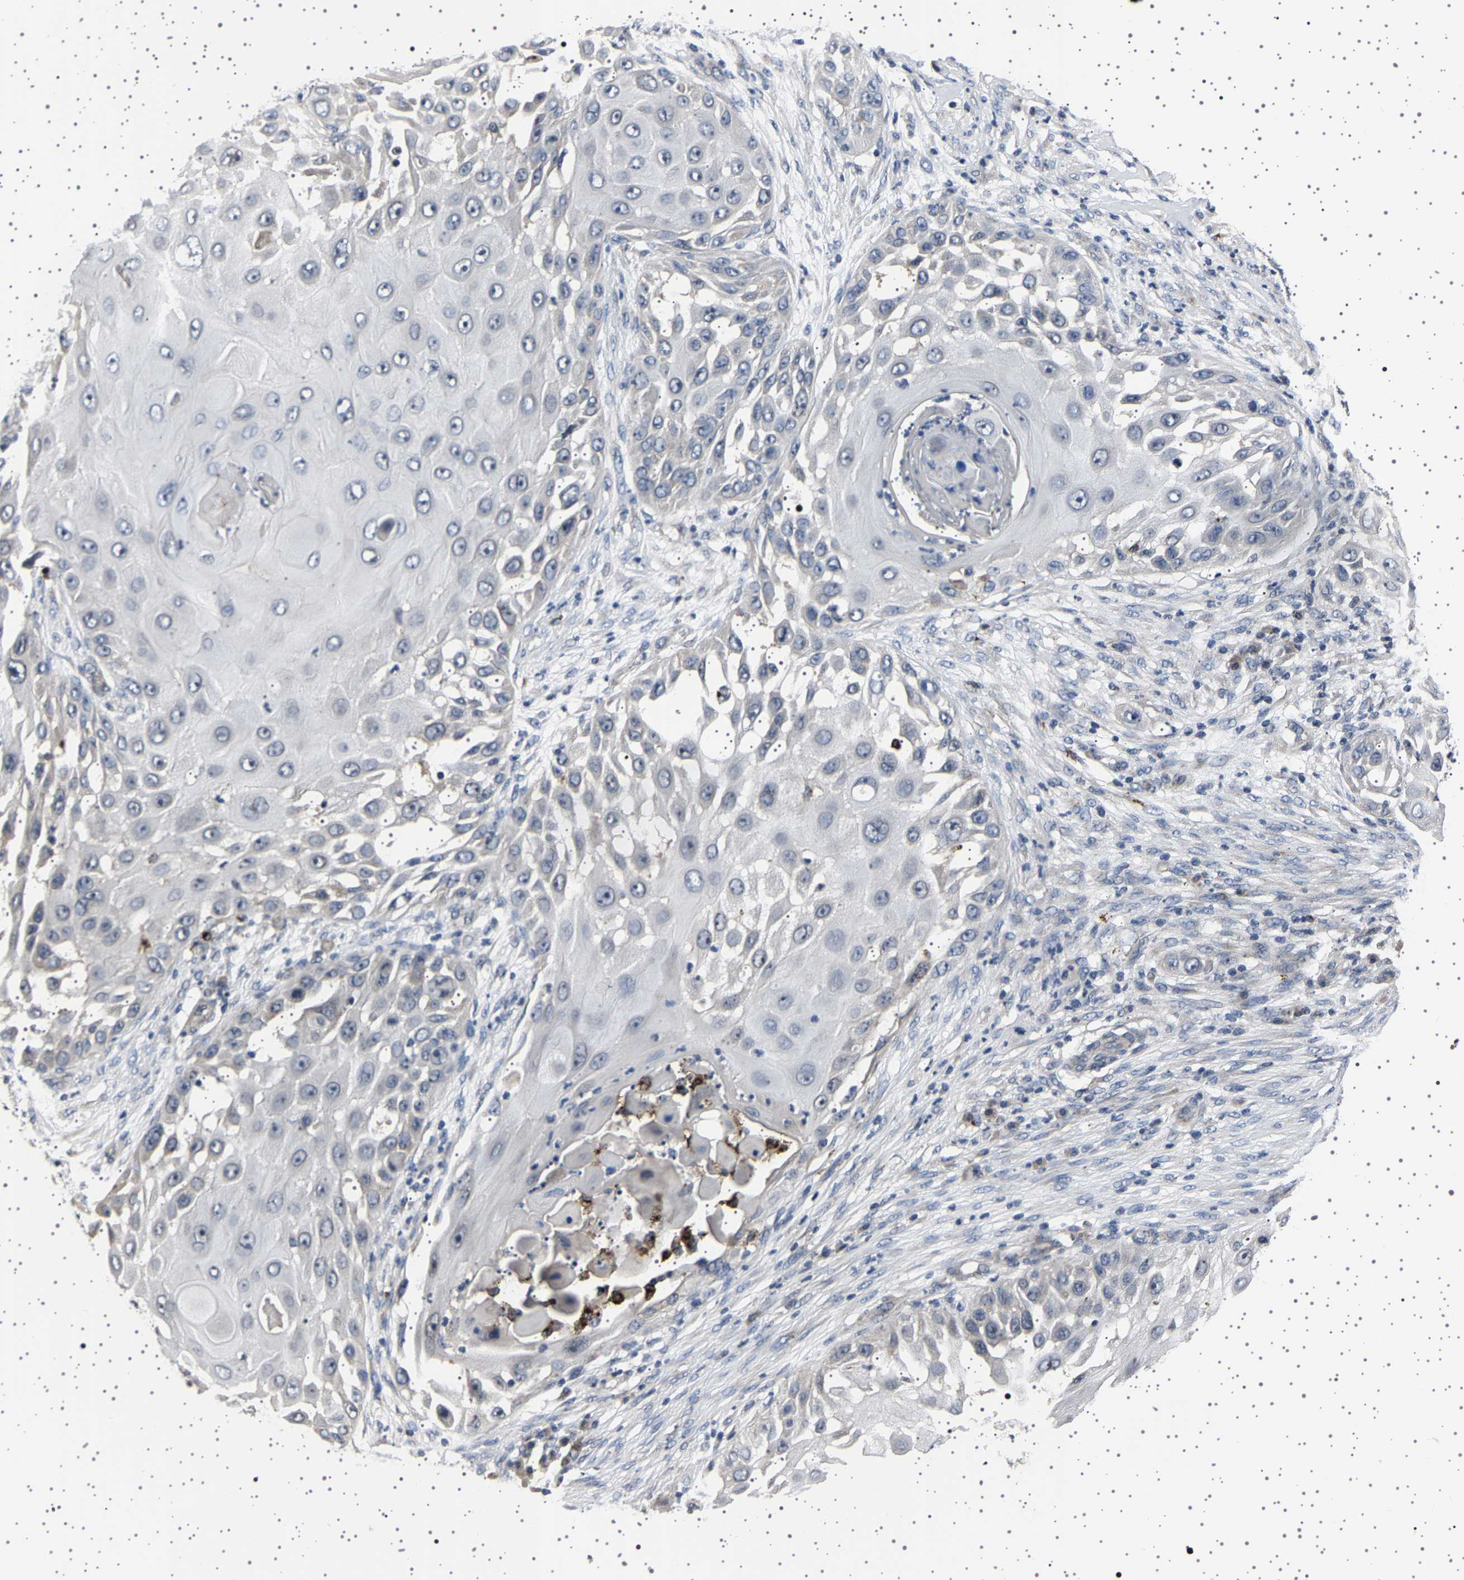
{"staining": {"intensity": "negative", "quantity": "none", "location": "none"}, "tissue": "skin cancer", "cell_type": "Tumor cells", "image_type": "cancer", "snomed": [{"axis": "morphology", "description": "Squamous cell carcinoma, NOS"}, {"axis": "topography", "description": "Skin"}], "caption": "An image of human skin cancer is negative for staining in tumor cells. (DAB (3,3'-diaminobenzidine) IHC, high magnification).", "gene": "IL10RB", "patient": {"sex": "female", "age": 44}}